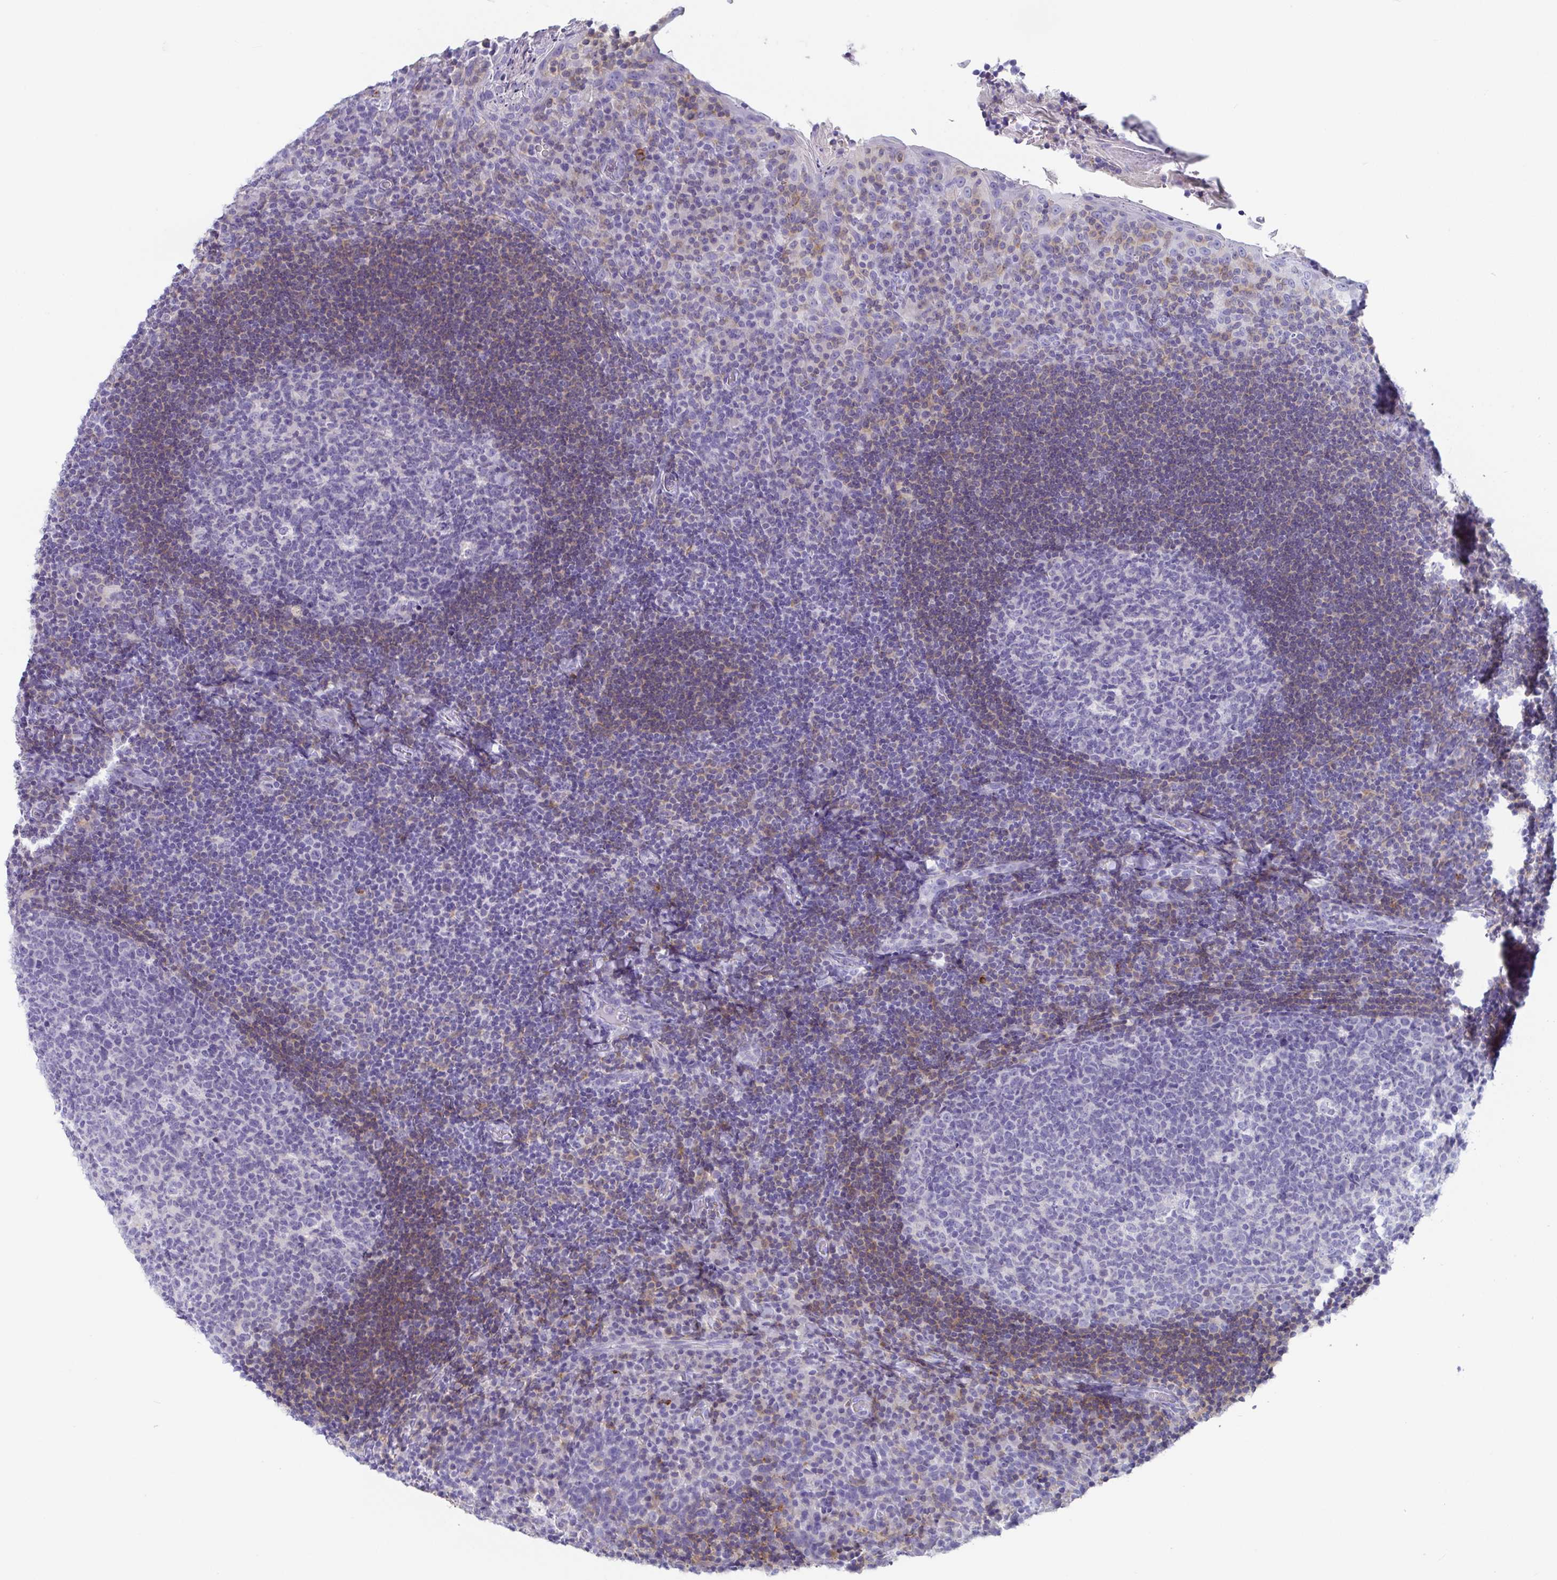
{"staining": {"intensity": "negative", "quantity": "none", "location": "none"}, "tissue": "tonsil", "cell_type": "Germinal center cells", "image_type": "normal", "snomed": [{"axis": "morphology", "description": "Normal tissue, NOS"}, {"axis": "topography", "description": "Tonsil"}], "caption": "Immunohistochemistry (IHC) micrograph of normal human tonsil stained for a protein (brown), which exhibits no expression in germinal center cells.", "gene": "PLA2G1B", "patient": {"sex": "male", "age": 17}}